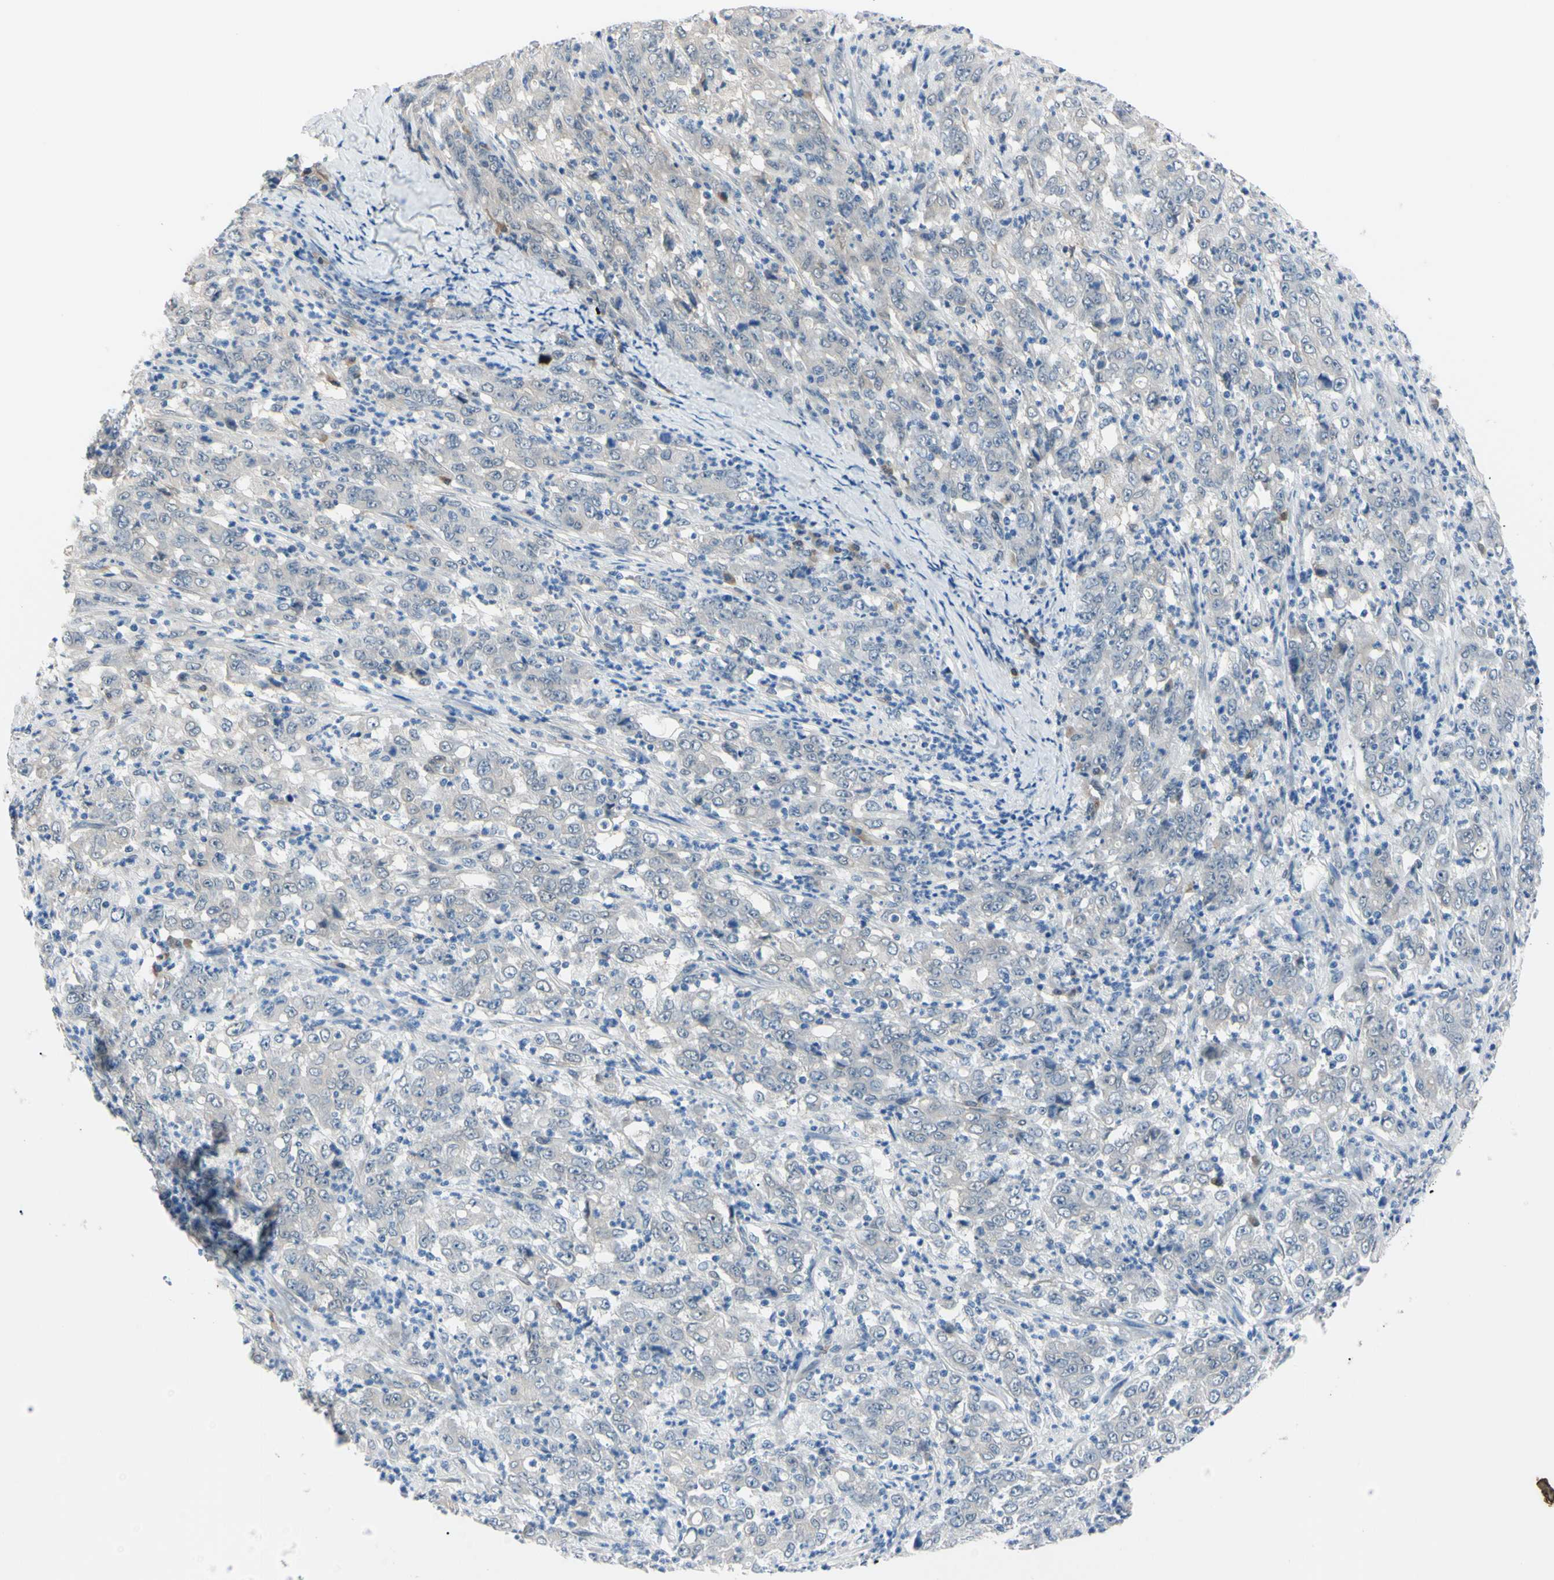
{"staining": {"intensity": "negative", "quantity": "none", "location": "none"}, "tissue": "stomach cancer", "cell_type": "Tumor cells", "image_type": "cancer", "snomed": [{"axis": "morphology", "description": "Adenocarcinoma, NOS"}, {"axis": "topography", "description": "Stomach, lower"}], "caption": "Tumor cells show no significant staining in stomach cancer.", "gene": "NOL3", "patient": {"sex": "female", "age": 71}}